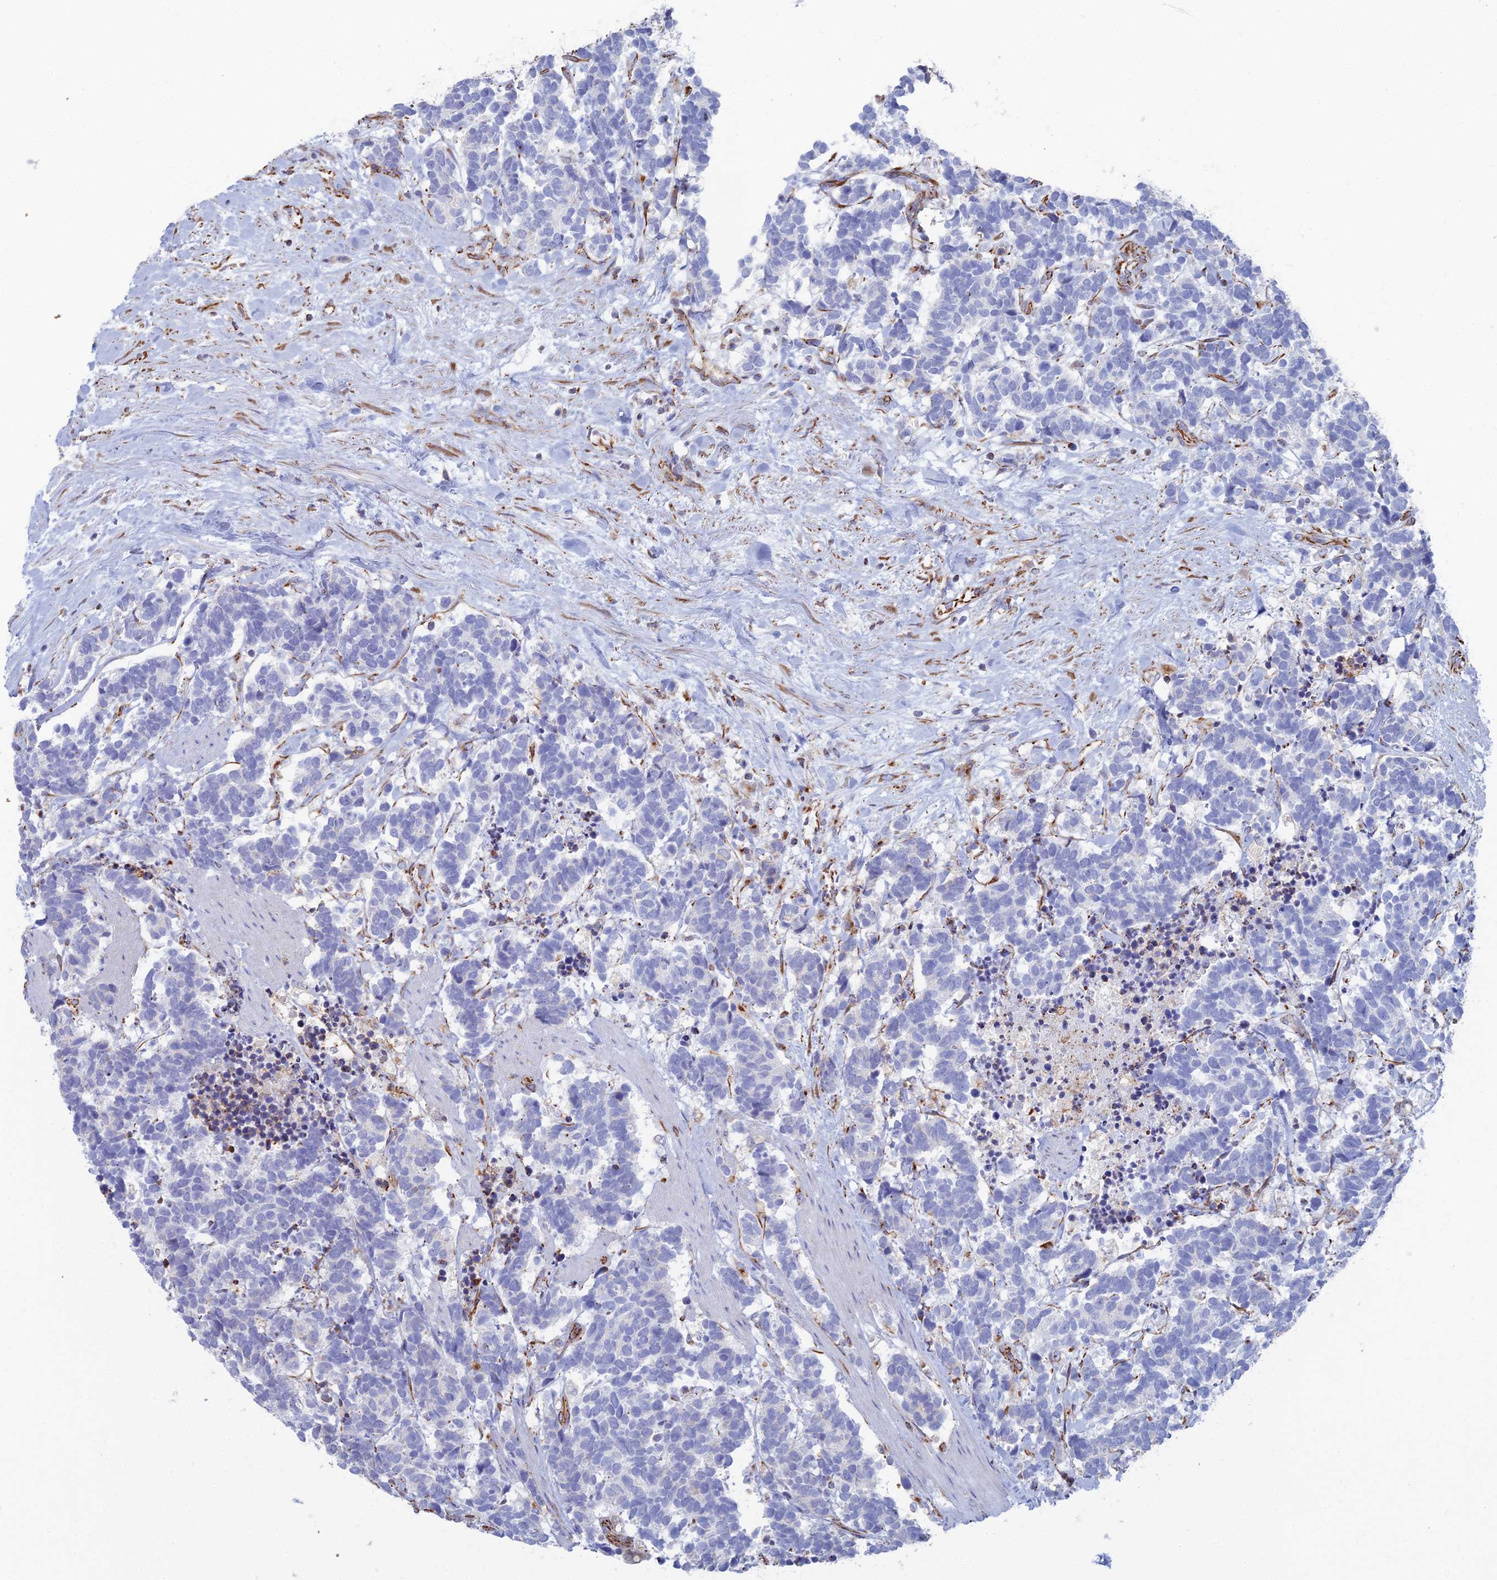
{"staining": {"intensity": "negative", "quantity": "none", "location": "none"}, "tissue": "carcinoid", "cell_type": "Tumor cells", "image_type": "cancer", "snomed": [{"axis": "morphology", "description": "Carcinoma, NOS"}, {"axis": "morphology", "description": "Carcinoid, malignant, NOS"}, {"axis": "topography", "description": "Prostate"}], "caption": "Immunohistochemistry (IHC) of human carcinoid reveals no positivity in tumor cells. The staining was performed using DAB to visualize the protein expression in brown, while the nuclei were stained in blue with hematoxylin (Magnification: 20x).", "gene": "CLVS2", "patient": {"sex": "male", "age": 57}}